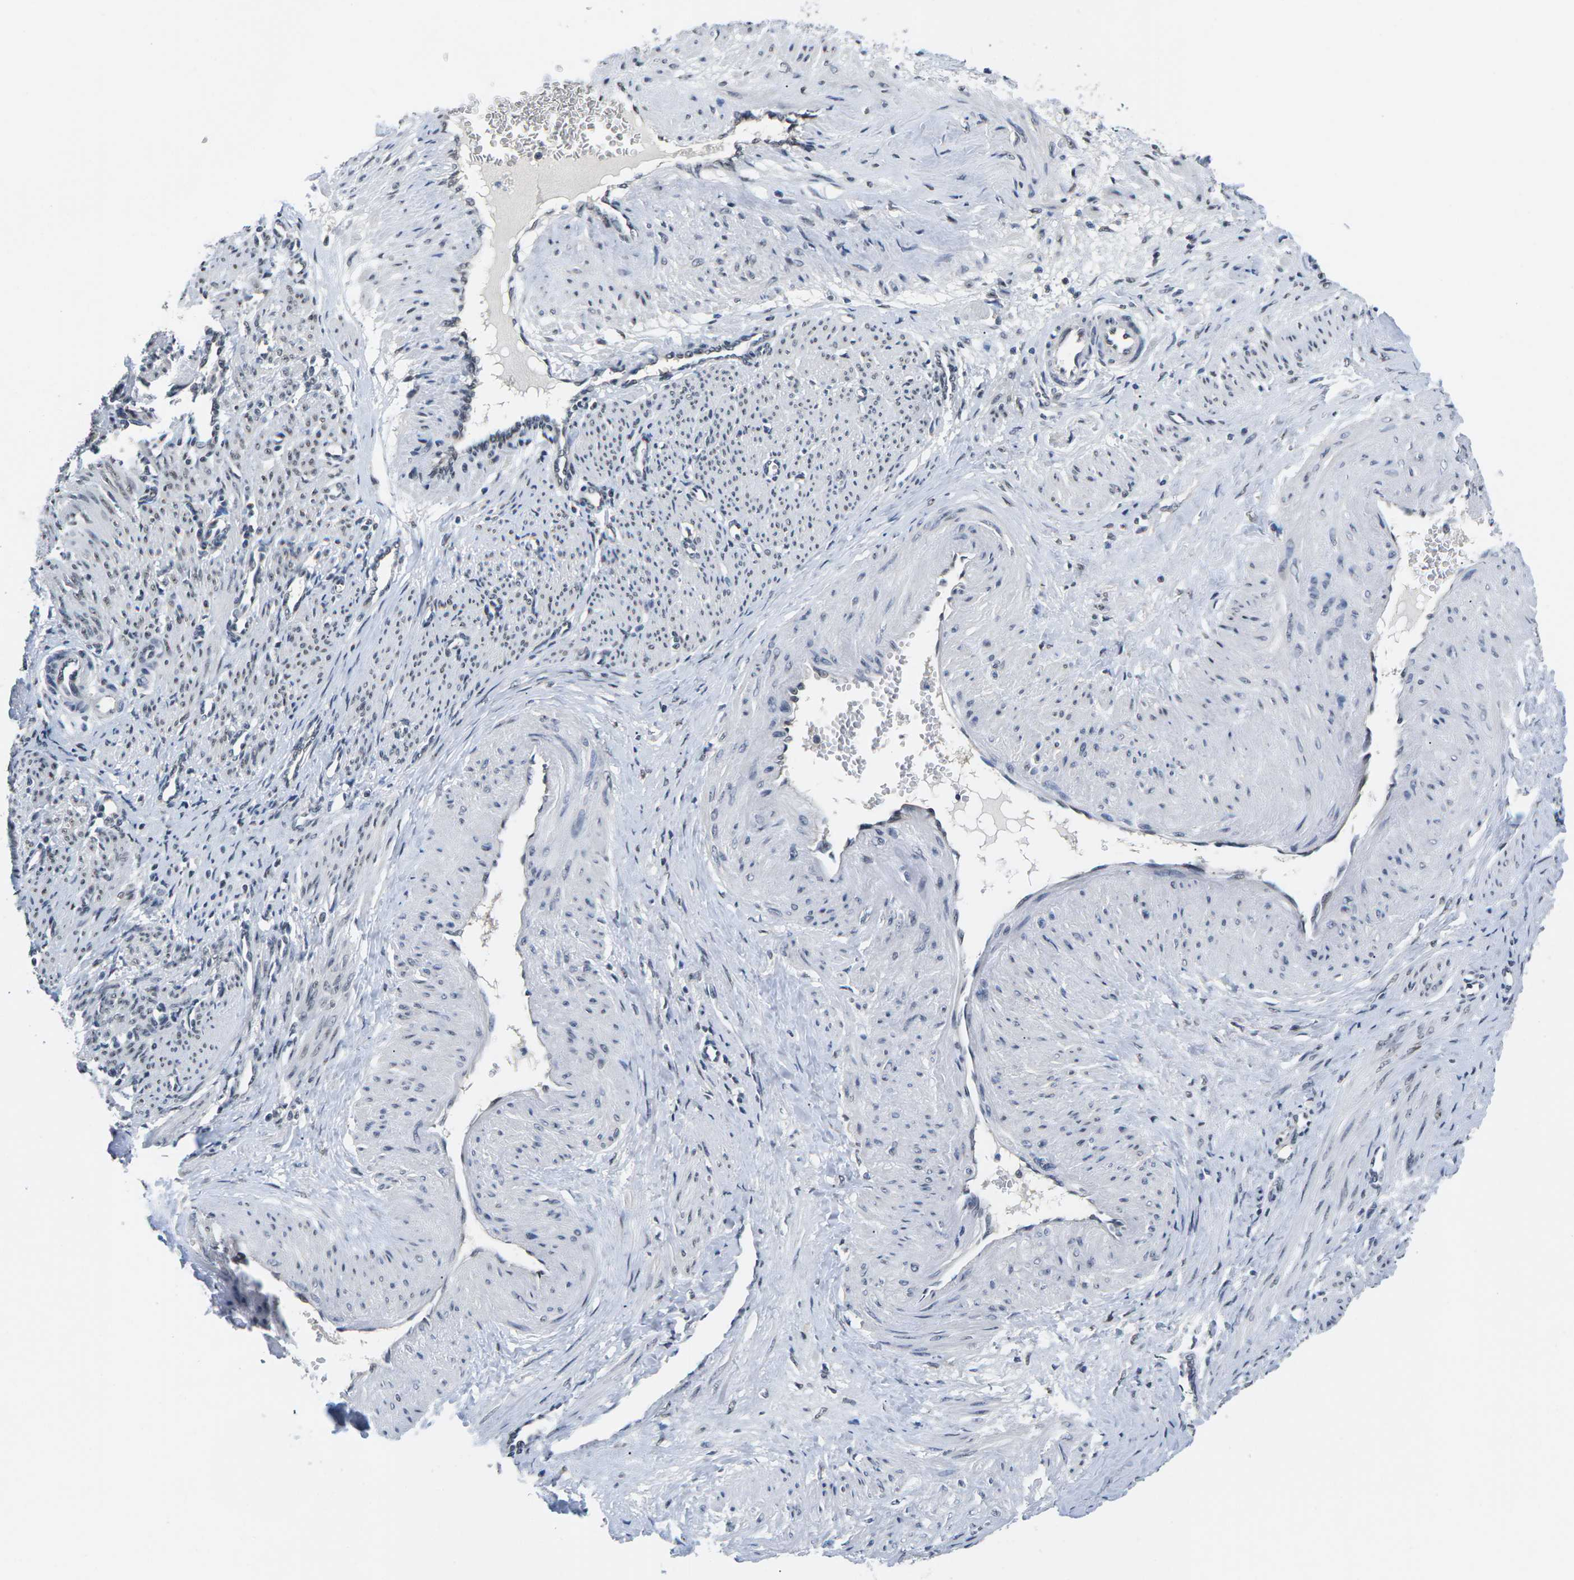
{"staining": {"intensity": "weak", "quantity": ">75%", "location": "nuclear"}, "tissue": "smooth muscle", "cell_type": "Smooth muscle cells", "image_type": "normal", "snomed": [{"axis": "morphology", "description": "Normal tissue, NOS"}, {"axis": "topography", "description": "Endometrium"}], "caption": "IHC image of normal smooth muscle stained for a protein (brown), which demonstrates low levels of weak nuclear staining in about >75% of smooth muscle cells.", "gene": "NSRP1", "patient": {"sex": "female", "age": 33}}